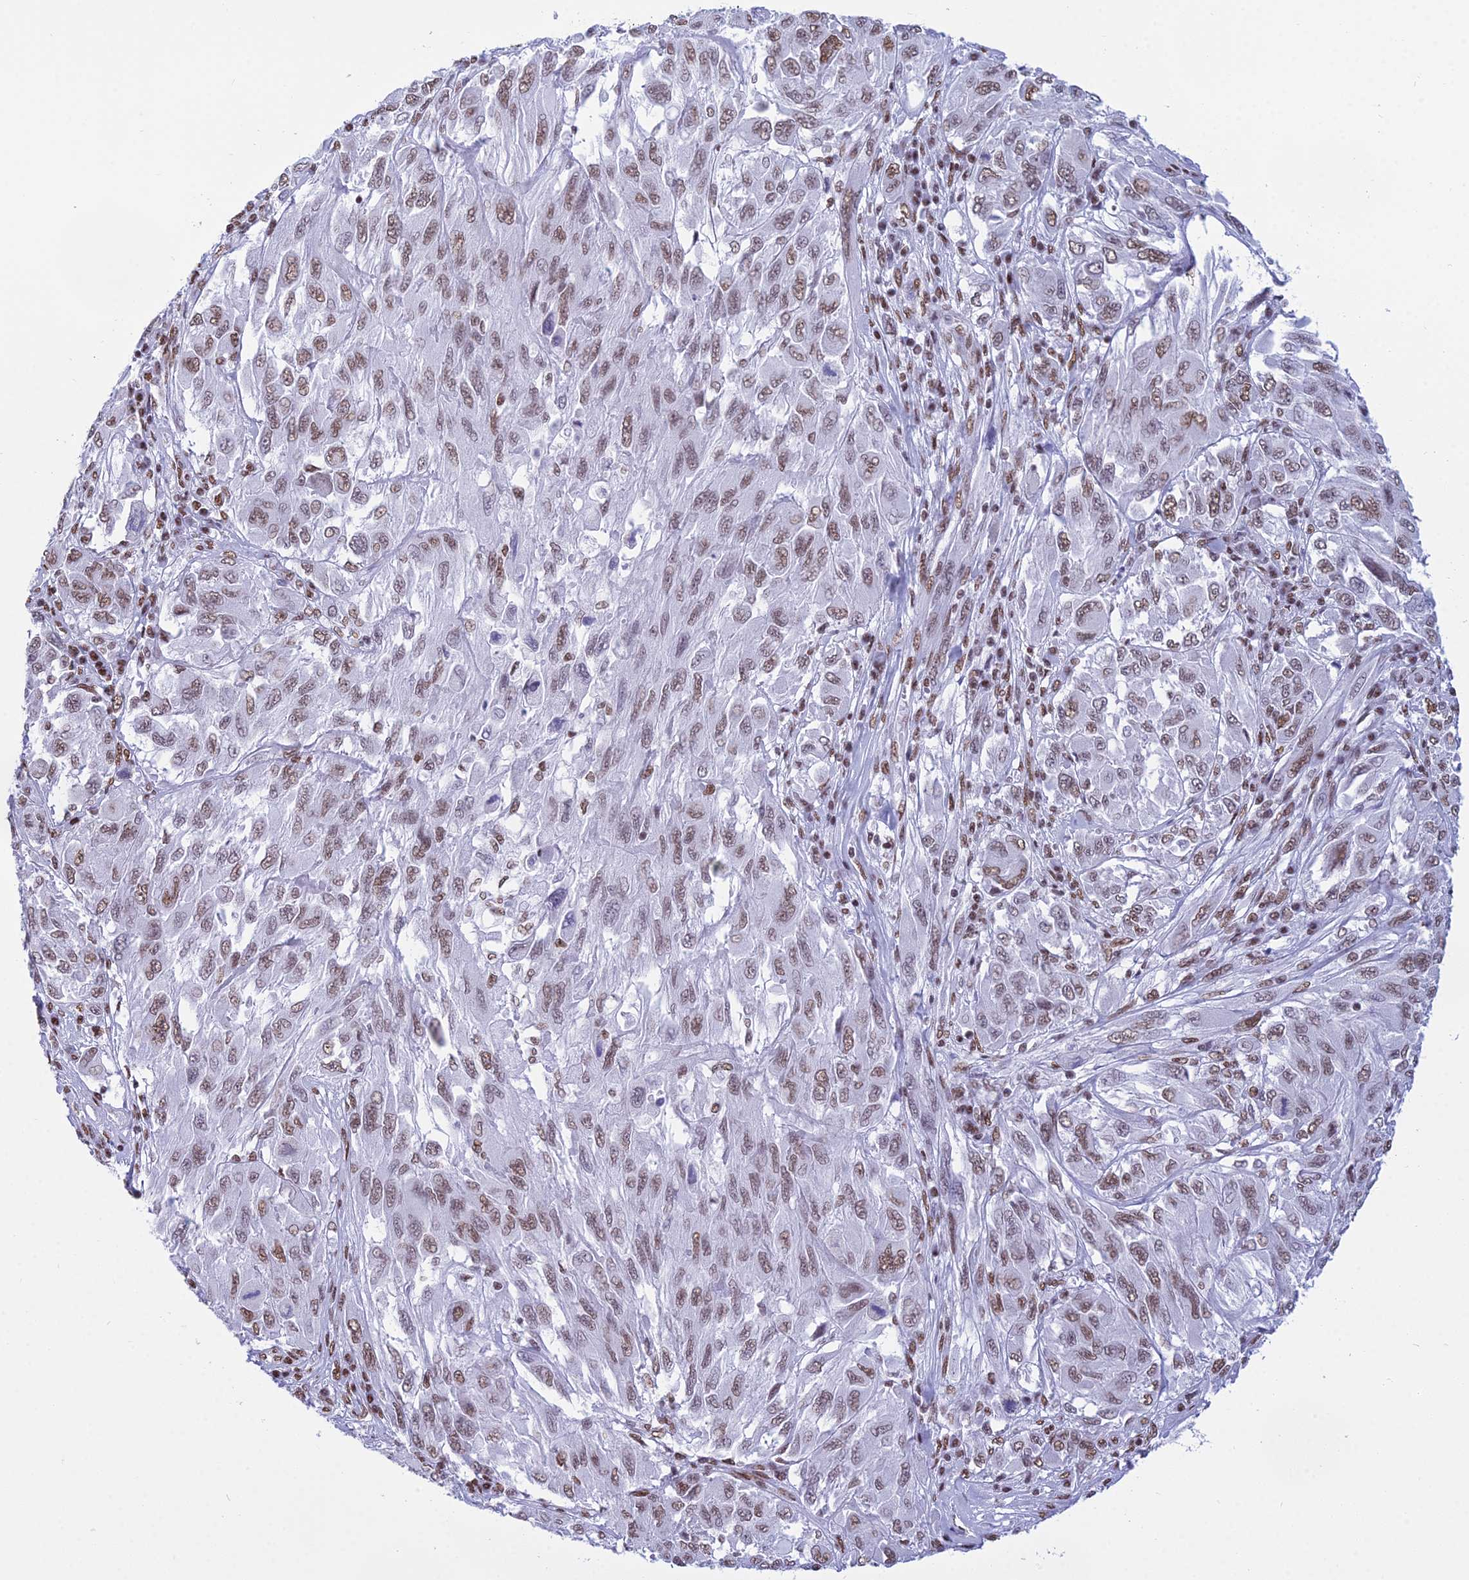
{"staining": {"intensity": "moderate", "quantity": ">75%", "location": "nuclear"}, "tissue": "melanoma", "cell_type": "Tumor cells", "image_type": "cancer", "snomed": [{"axis": "morphology", "description": "Malignant melanoma, NOS"}, {"axis": "topography", "description": "Skin"}], "caption": "About >75% of tumor cells in human malignant melanoma demonstrate moderate nuclear protein staining as visualized by brown immunohistochemical staining.", "gene": "CDC26", "patient": {"sex": "female", "age": 91}}